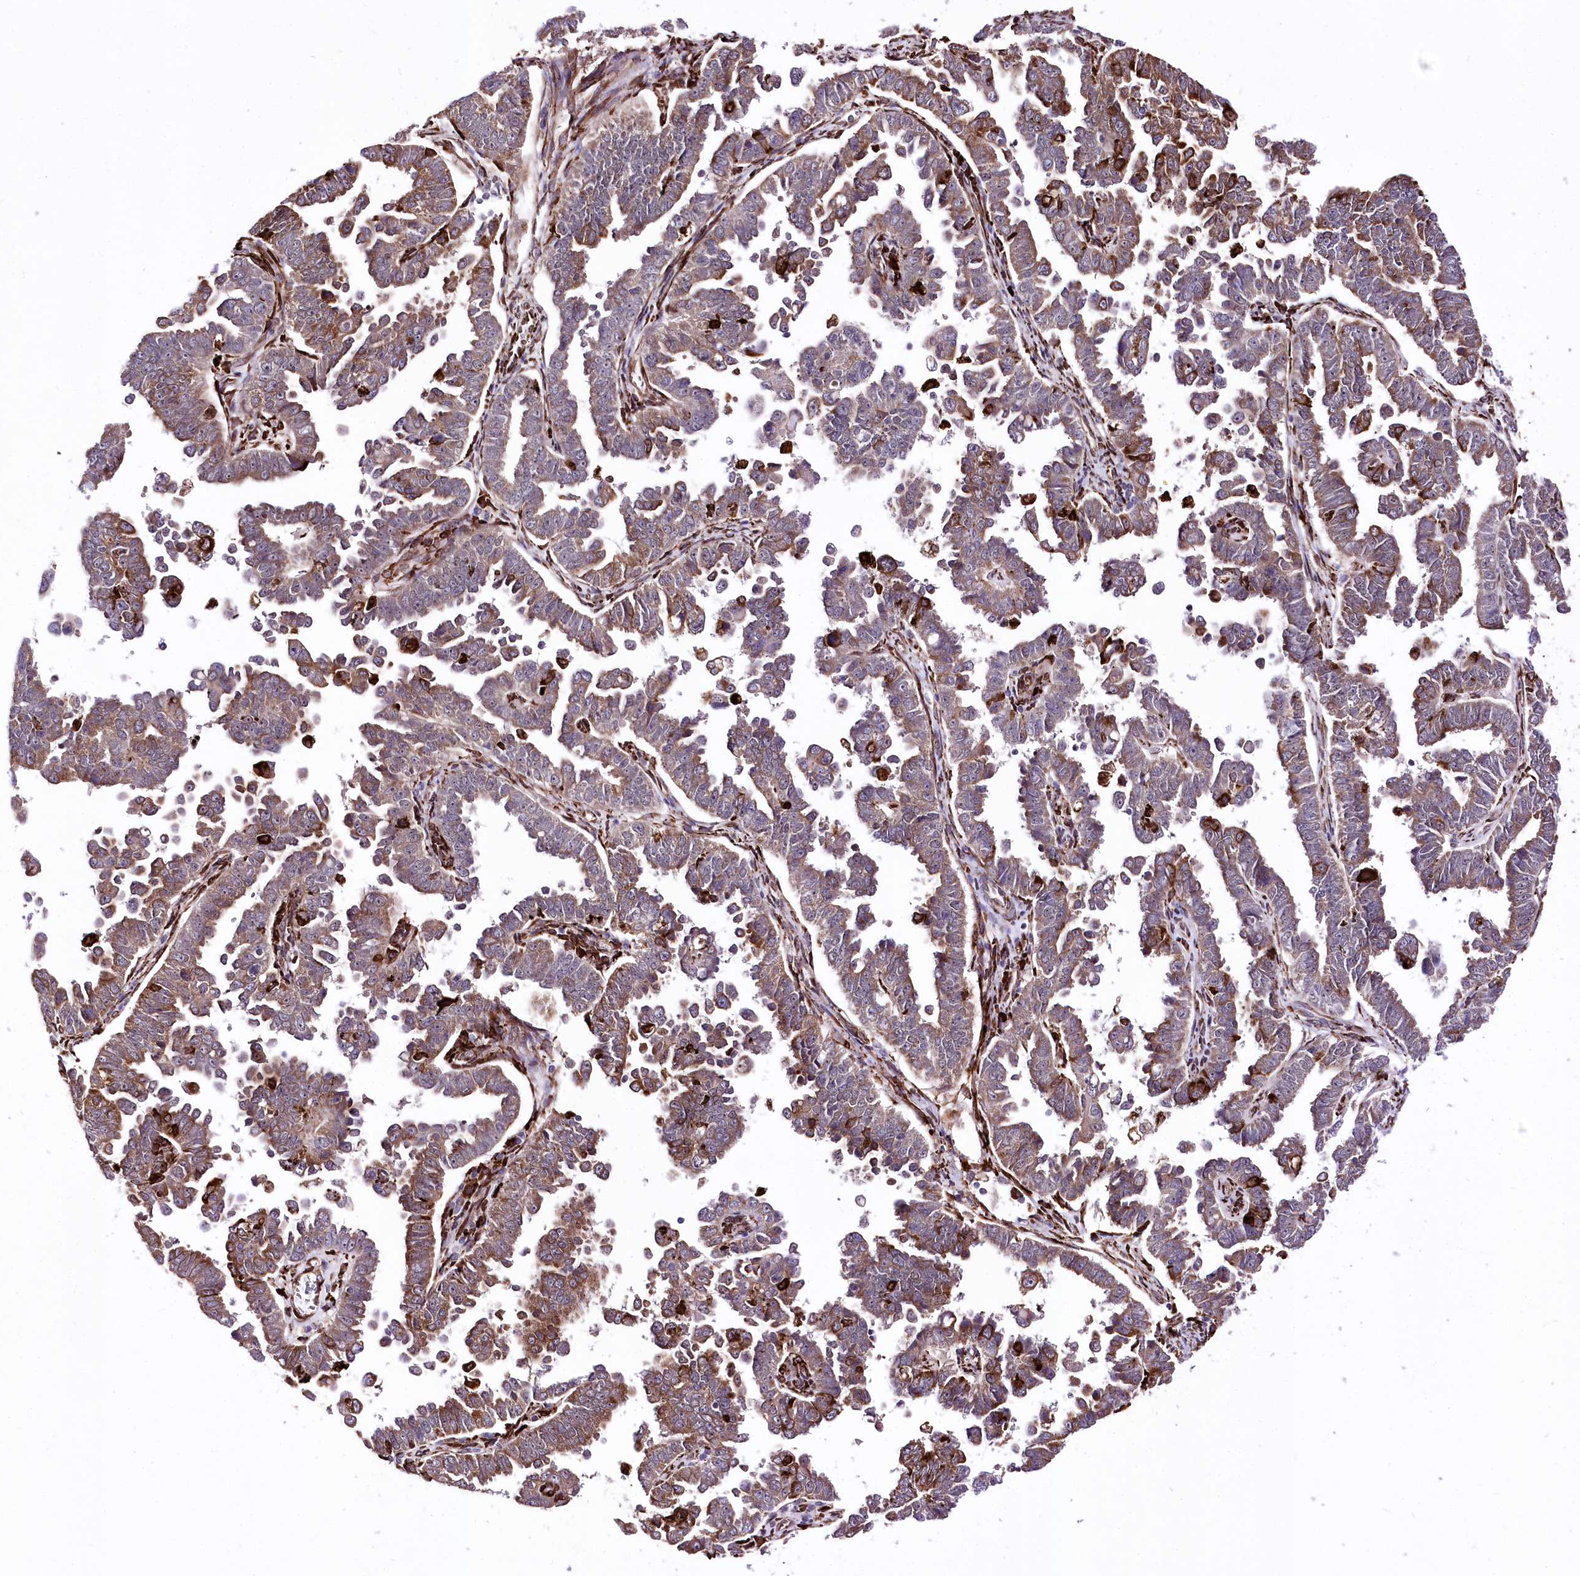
{"staining": {"intensity": "moderate", "quantity": ">75%", "location": "cytoplasmic/membranous"}, "tissue": "endometrial cancer", "cell_type": "Tumor cells", "image_type": "cancer", "snomed": [{"axis": "morphology", "description": "Adenocarcinoma, NOS"}, {"axis": "topography", "description": "Endometrium"}], "caption": "Immunohistochemistry histopathology image of endometrial cancer (adenocarcinoma) stained for a protein (brown), which reveals medium levels of moderate cytoplasmic/membranous expression in about >75% of tumor cells.", "gene": "WWC1", "patient": {"sex": "female", "age": 75}}